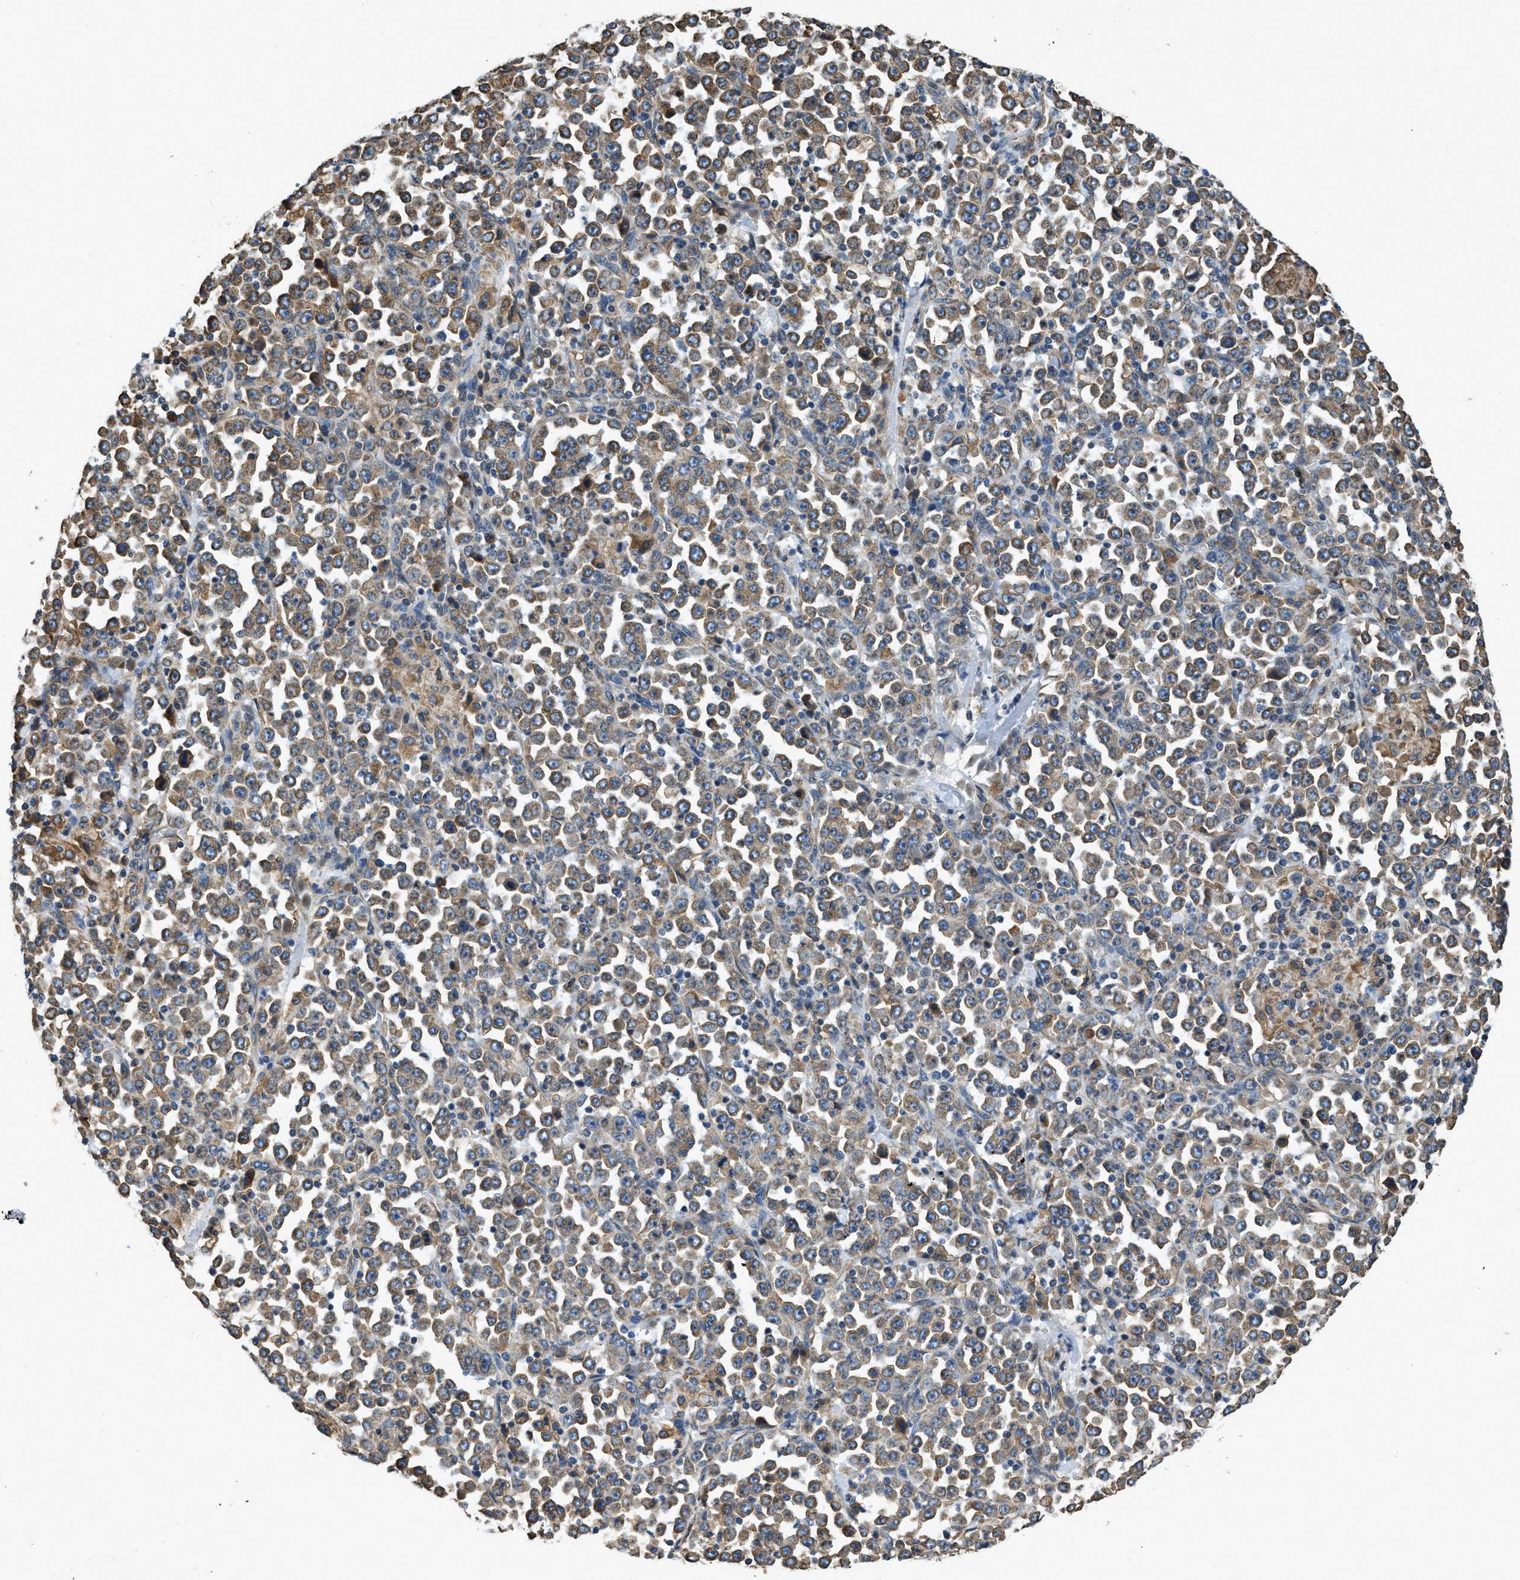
{"staining": {"intensity": "moderate", "quantity": ">75%", "location": "cytoplasmic/membranous"}, "tissue": "stomach cancer", "cell_type": "Tumor cells", "image_type": "cancer", "snomed": [{"axis": "morphology", "description": "Normal tissue, NOS"}, {"axis": "morphology", "description": "Adenocarcinoma, NOS"}, {"axis": "topography", "description": "Stomach, upper"}, {"axis": "topography", "description": "Stomach"}], "caption": "This histopathology image reveals stomach cancer stained with immunohistochemistry (IHC) to label a protein in brown. The cytoplasmic/membranous of tumor cells show moderate positivity for the protein. Nuclei are counter-stained blue.", "gene": "BCAP31", "patient": {"sex": "male", "age": 59}}